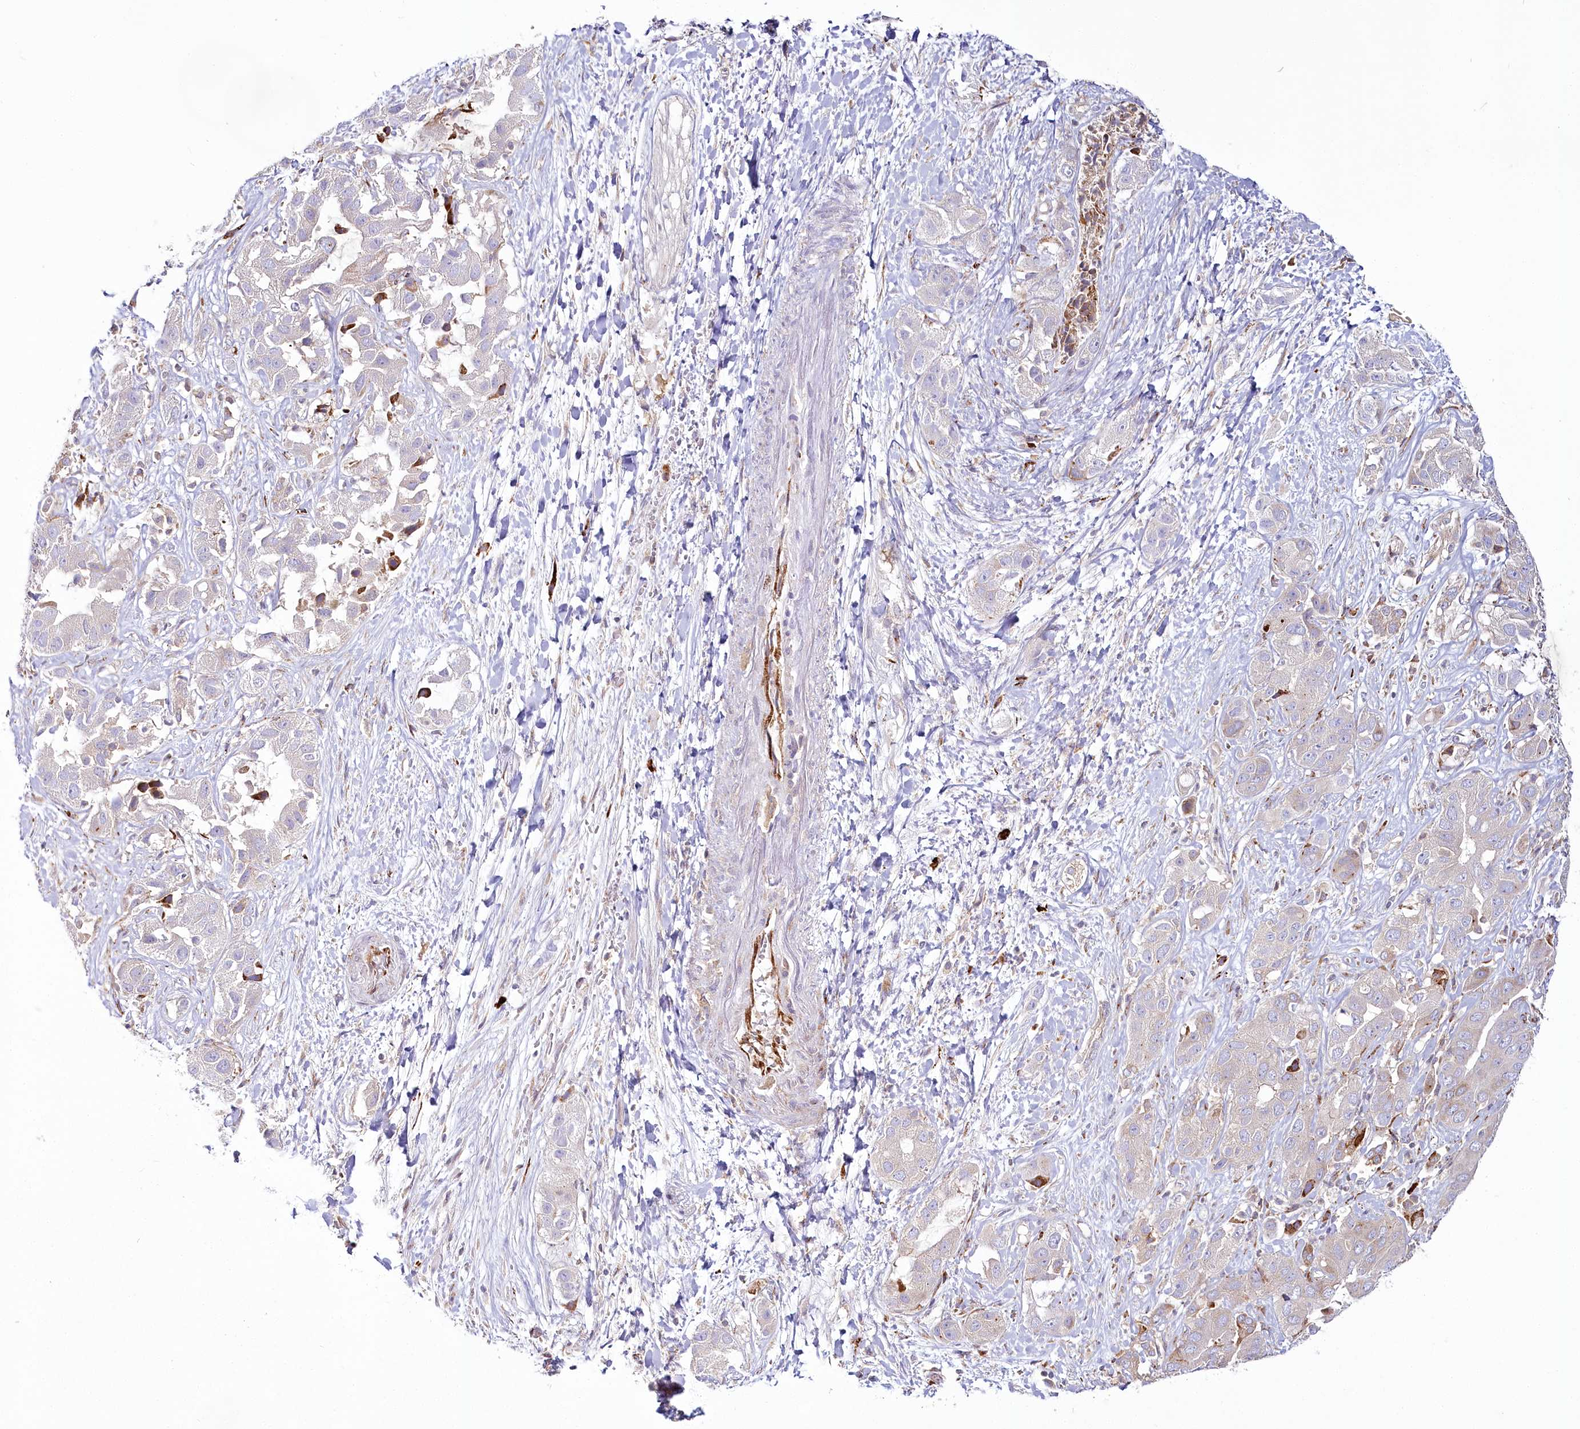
{"staining": {"intensity": "weak", "quantity": "<25%", "location": "cytoplasmic/membranous"}, "tissue": "liver cancer", "cell_type": "Tumor cells", "image_type": "cancer", "snomed": [{"axis": "morphology", "description": "Cholangiocarcinoma"}, {"axis": "topography", "description": "Liver"}], "caption": "Tumor cells show no significant protein expression in liver cholangiocarcinoma. (DAB IHC, high magnification).", "gene": "POGLUT1", "patient": {"sex": "female", "age": 52}}